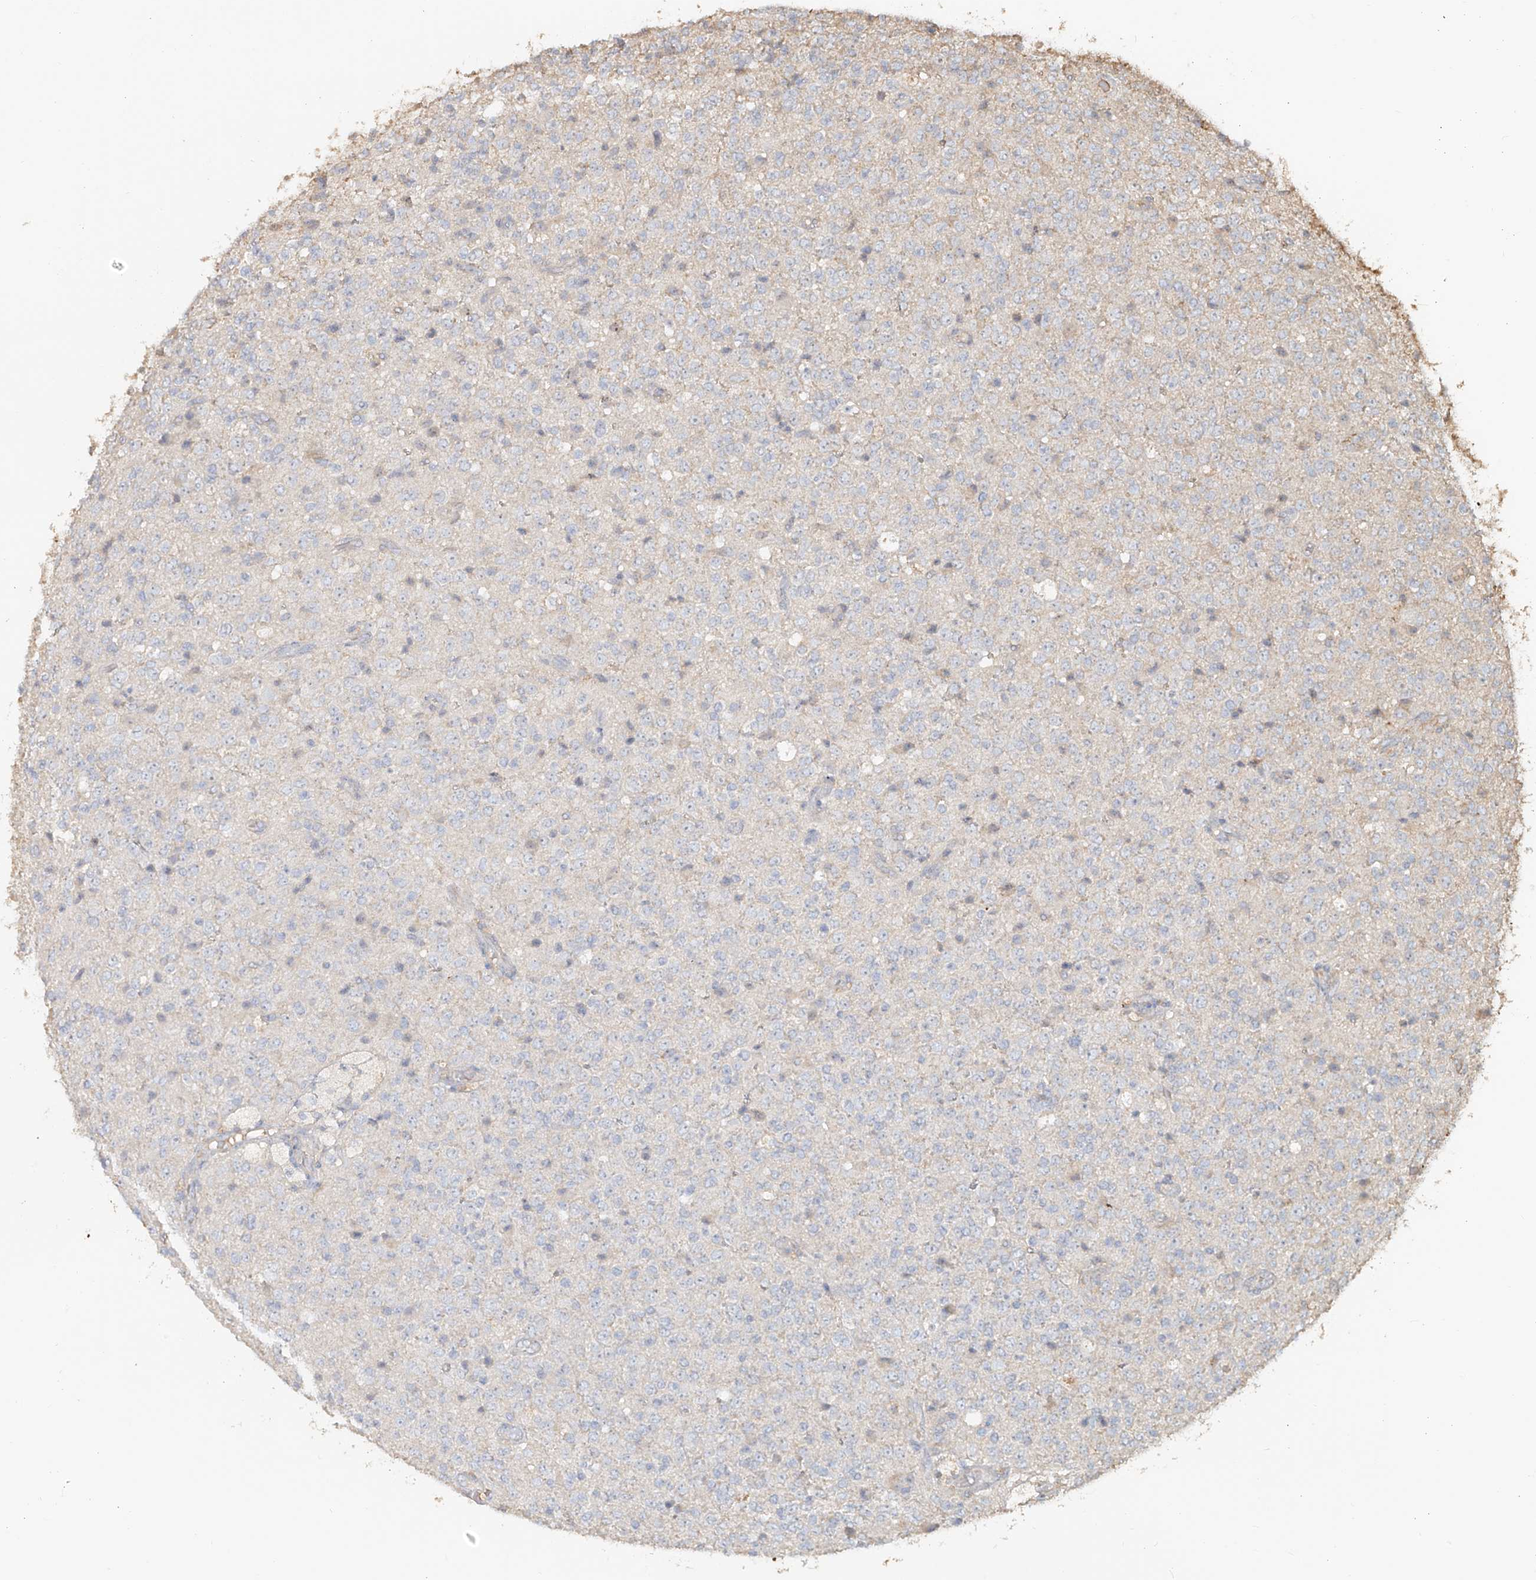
{"staining": {"intensity": "negative", "quantity": "none", "location": "none"}, "tissue": "glioma", "cell_type": "Tumor cells", "image_type": "cancer", "snomed": [{"axis": "morphology", "description": "Glioma, malignant, High grade"}, {"axis": "topography", "description": "pancreas cauda"}], "caption": "Tumor cells show no significant protein staining in glioma. (Immunohistochemistry (ihc), brightfield microscopy, high magnification).", "gene": "NPHS1", "patient": {"sex": "male", "age": 60}}